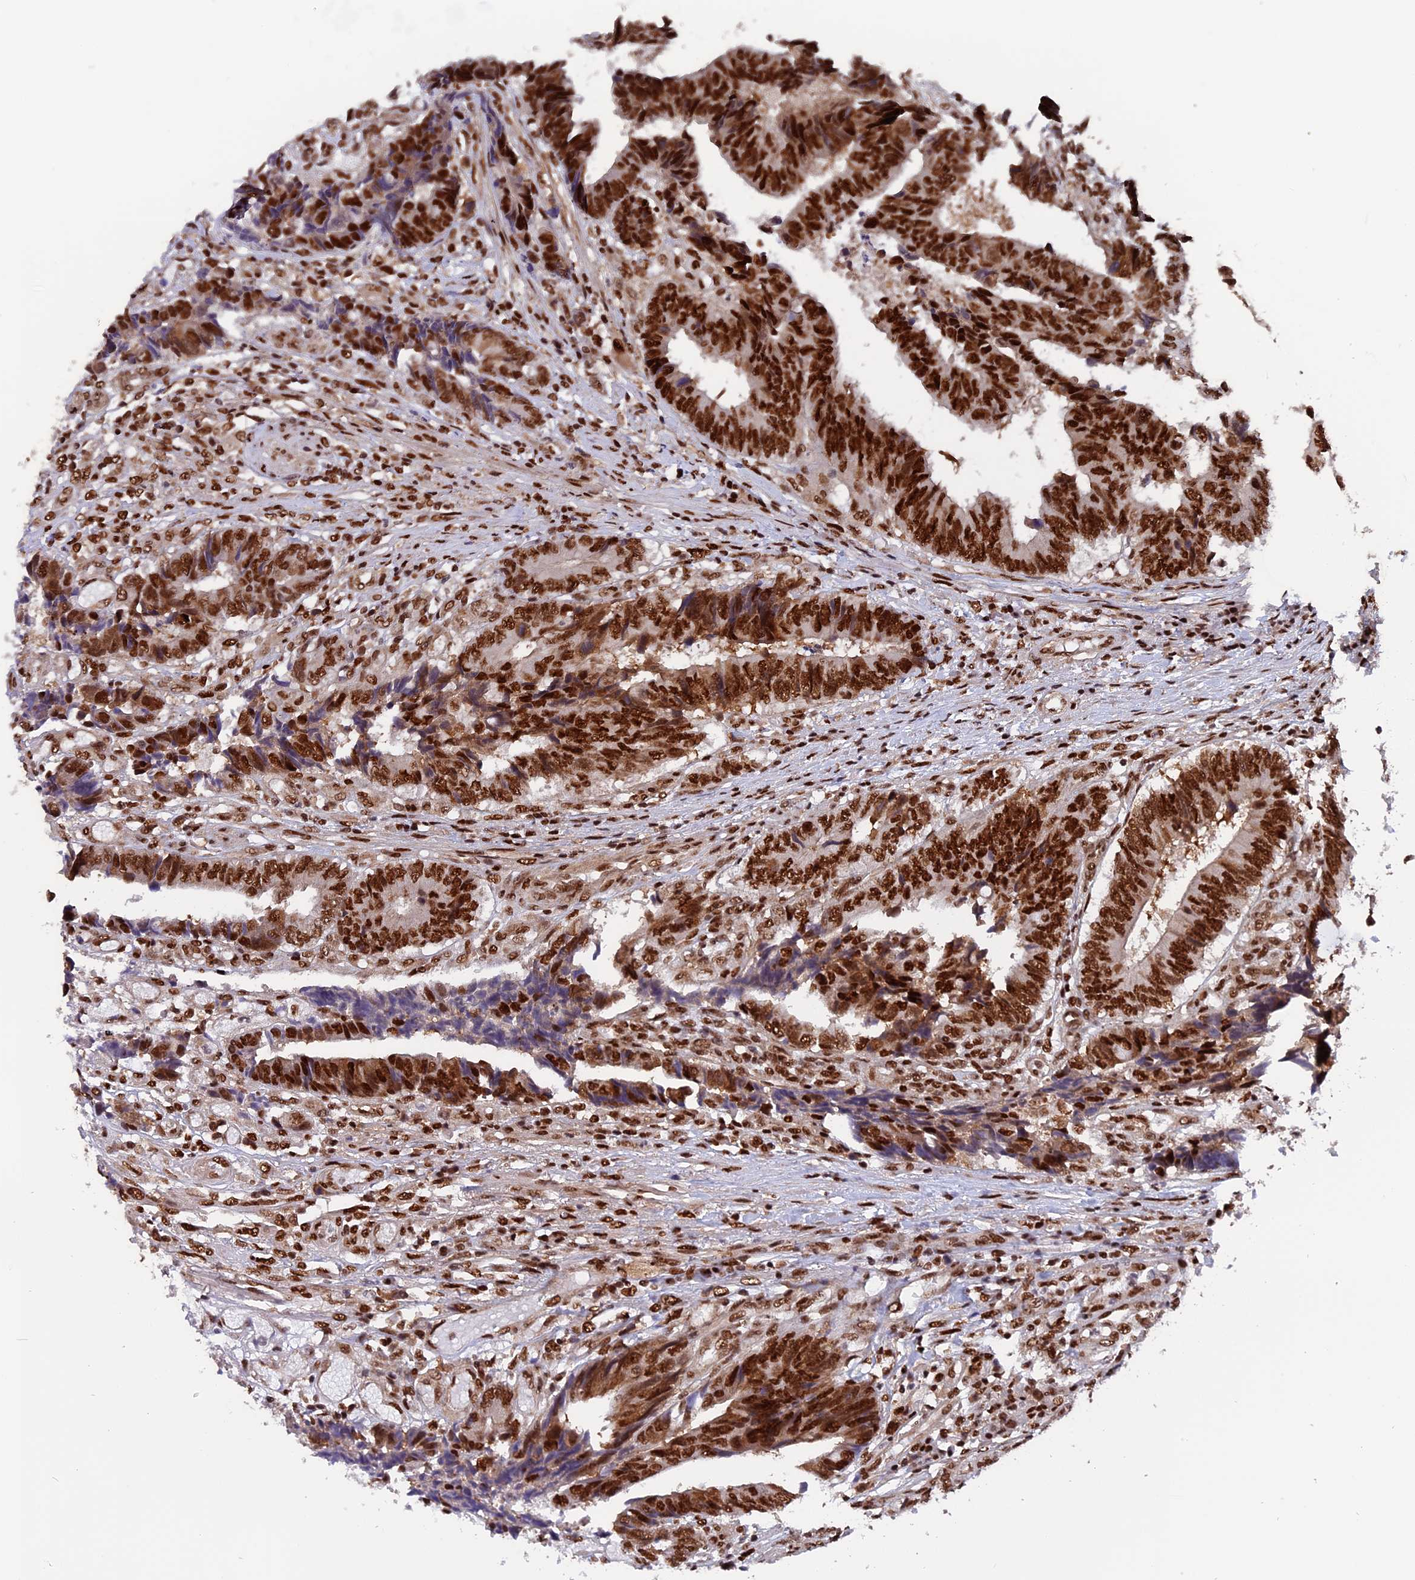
{"staining": {"intensity": "strong", "quantity": ">75%", "location": "nuclear"}, "tissue": "colorectal cancer", "cell_type": "Tumor cells", "image_type": "cancer", "snomed": [{"axis": "morphology", "description": "Adenocarcinoma, NOS"}, {"axis": "topography", "description": "Rectum"}], "caption": "Immunohistochemical staining of colorectal cancer shows strong nuclear protein staining in approximately >75% of tumor cells.", "gene": "RAMAC", "patient": {"sex": "male", "age": 84}}